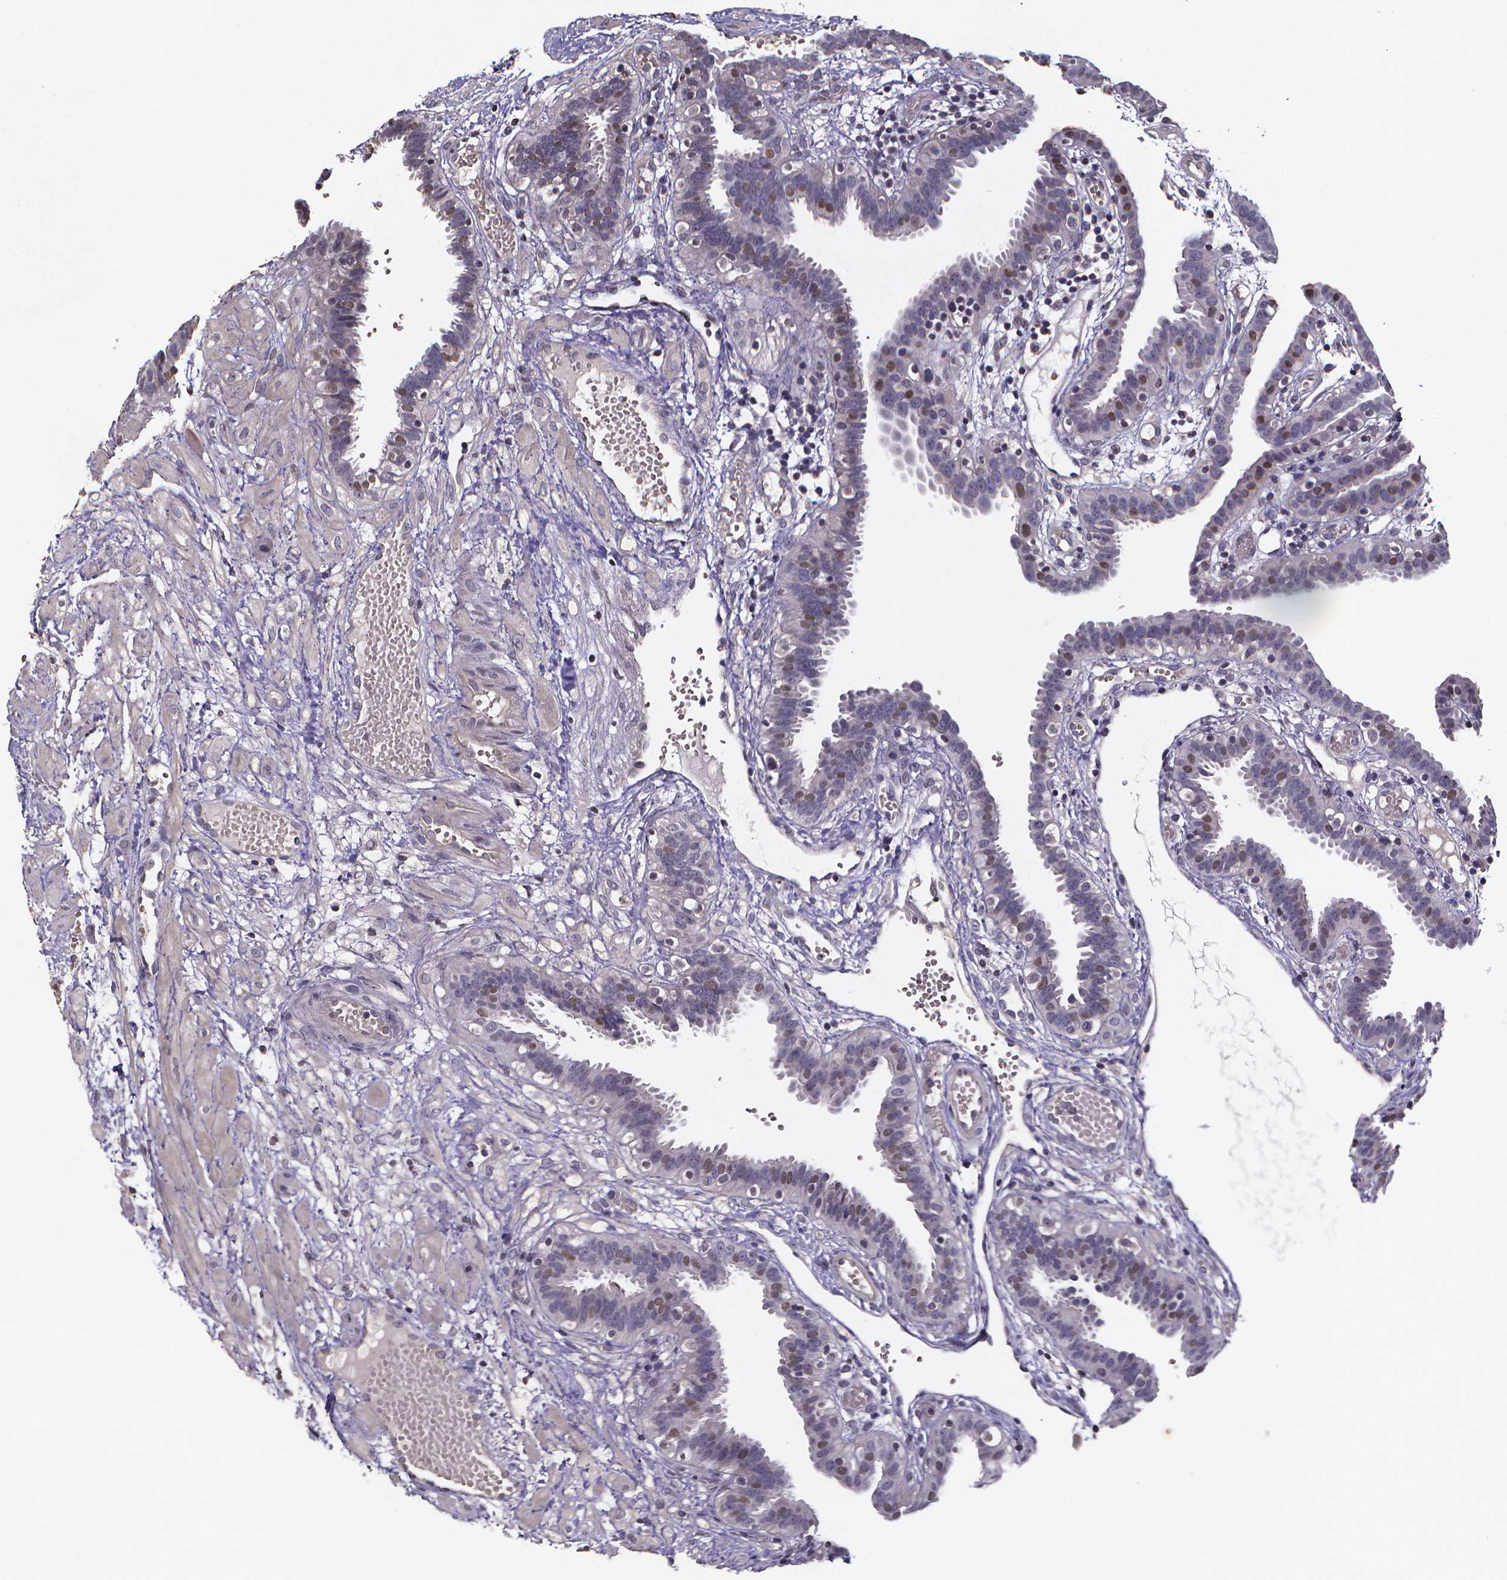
{"staining": {"intensity": "moderate", "quantity": "<25%", "location": "nuclear"}, "tissue": "fallopian tube", "cell_type": "Glandular cells", "image_type": "normal", "snomed": [{"axis": "morphology", "description": "Normal tissue, NOS"}, {"axis": "topography", "description": "Fallopian tube"}], "caption": "A high-resolution micrograph shows immunohistochemistry (IHC) staining of unremarkable fallopian tube, which exhibits moderate nuclear staining in about <25% of glandular cells. Using DAB (brown) and hematoxylin (blue) stains, captured at high magnification using brightfield microscopy.", "gene": "TP73", "patient": {"sex": "female", "age": 37}}